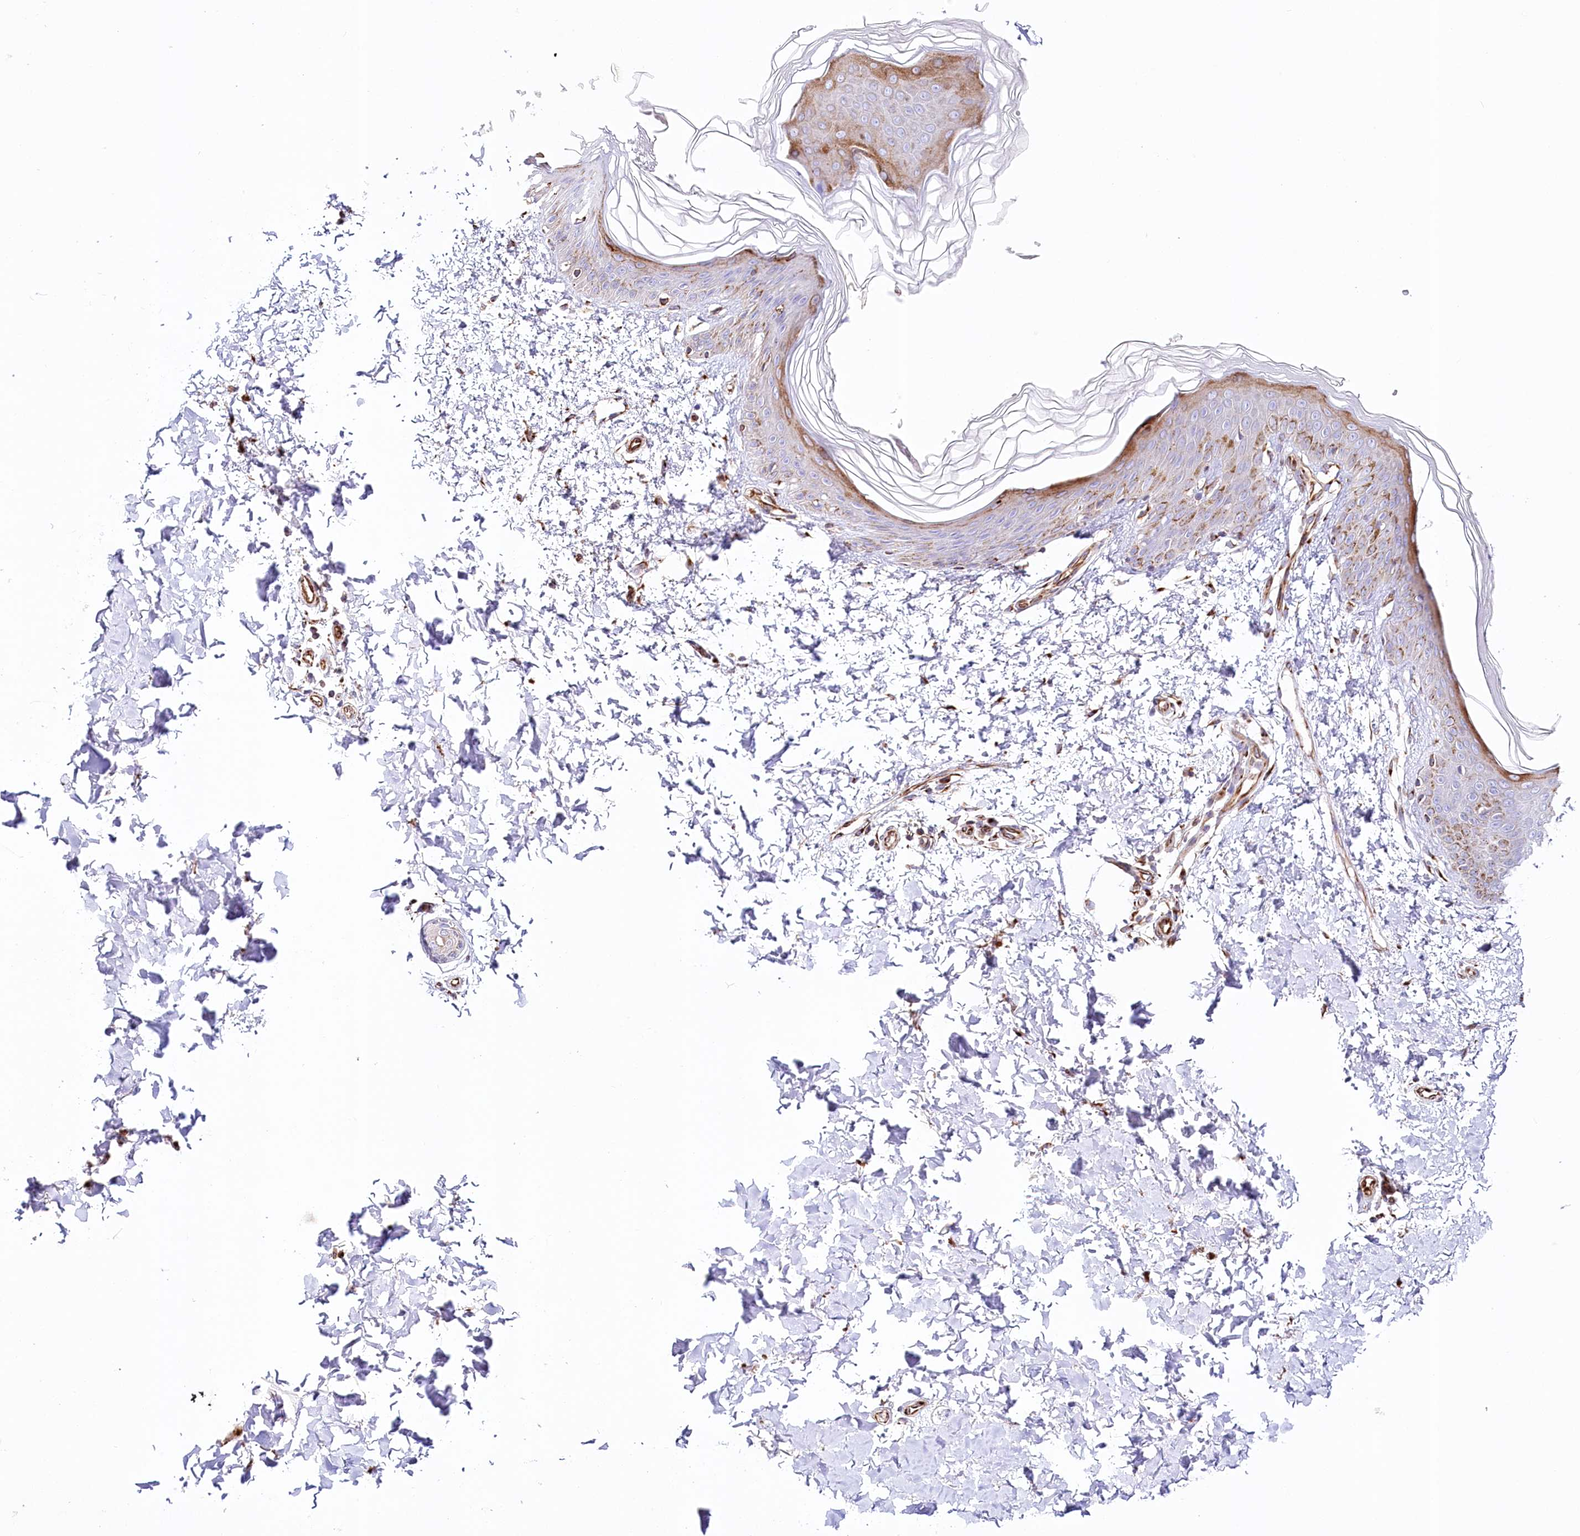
{"staining": {"intensity": "strong", "quantity": ">75%", "location": "cytoplasmic/membranous"}, "tissue": "skin", "cell_type": "Fibroblasts", "image_type": "normal", "snomed": [{"axis": "morphology", "description": "Normal tissue, NOS"}, {"axis": "morphology", "description": "Neoplasm, benign, NOS"}, {"axis": "topography", "description": "Skin"}, {"axis": "topography", "description": "Soft tissue"}], "caption": "Approximately >75% of fibroblasts in benign skin reveal strong cytoplasmic/membranous protein staining as visualized by brown immunohistochemical staining.", "gene": "ABRAXAS2", "patient": {"sex": "male", "age": 26}}